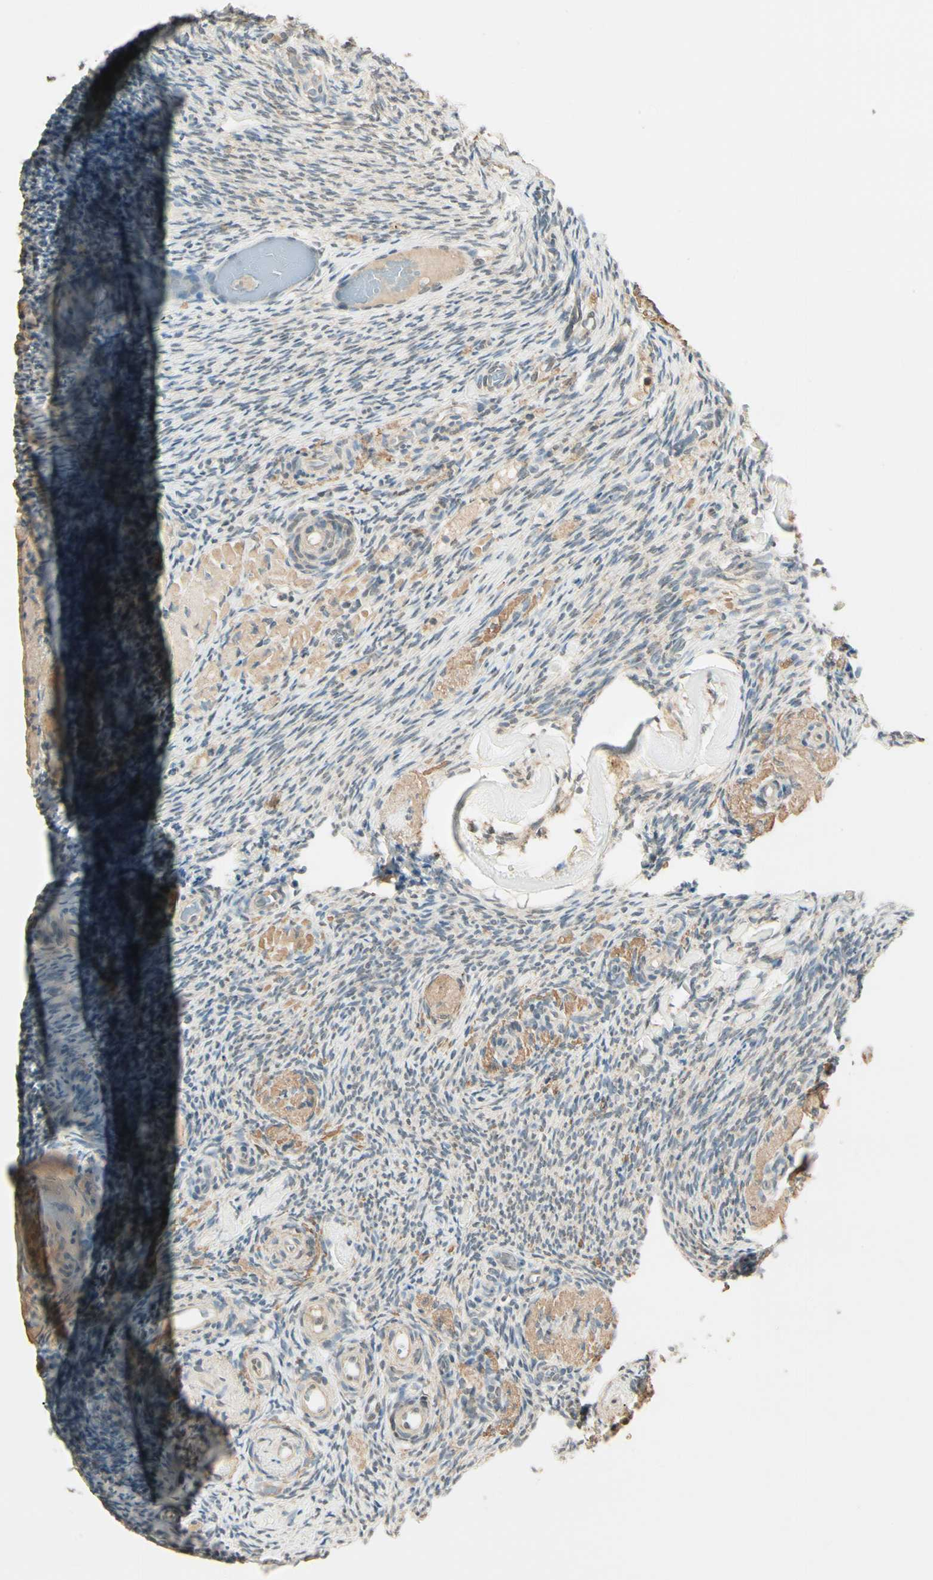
{"staining": {"intensity": "weak", "quantity": "25%-75%", "location": "cytoplasmic/membranous"}, "tissue": "ovary", "cell_type": "Ovarian stroma cells", "image_type": "normal", "snomed": [{"axis": "morphology", "description": "Normal tissue, NOS"}, {"axis": "topography", "description": "Ovary"}], "caption": "Brown immunohistochemical staining in unremarkable human ovary exhibits weak cytoplasmic/membranous expression in about 25%-75% of ovarian stroma cells. The protein is shown in brown color, while the nuclei are stained blue.", "gene": "SGCA", "patient": {"sex": "female", "age": 60}}